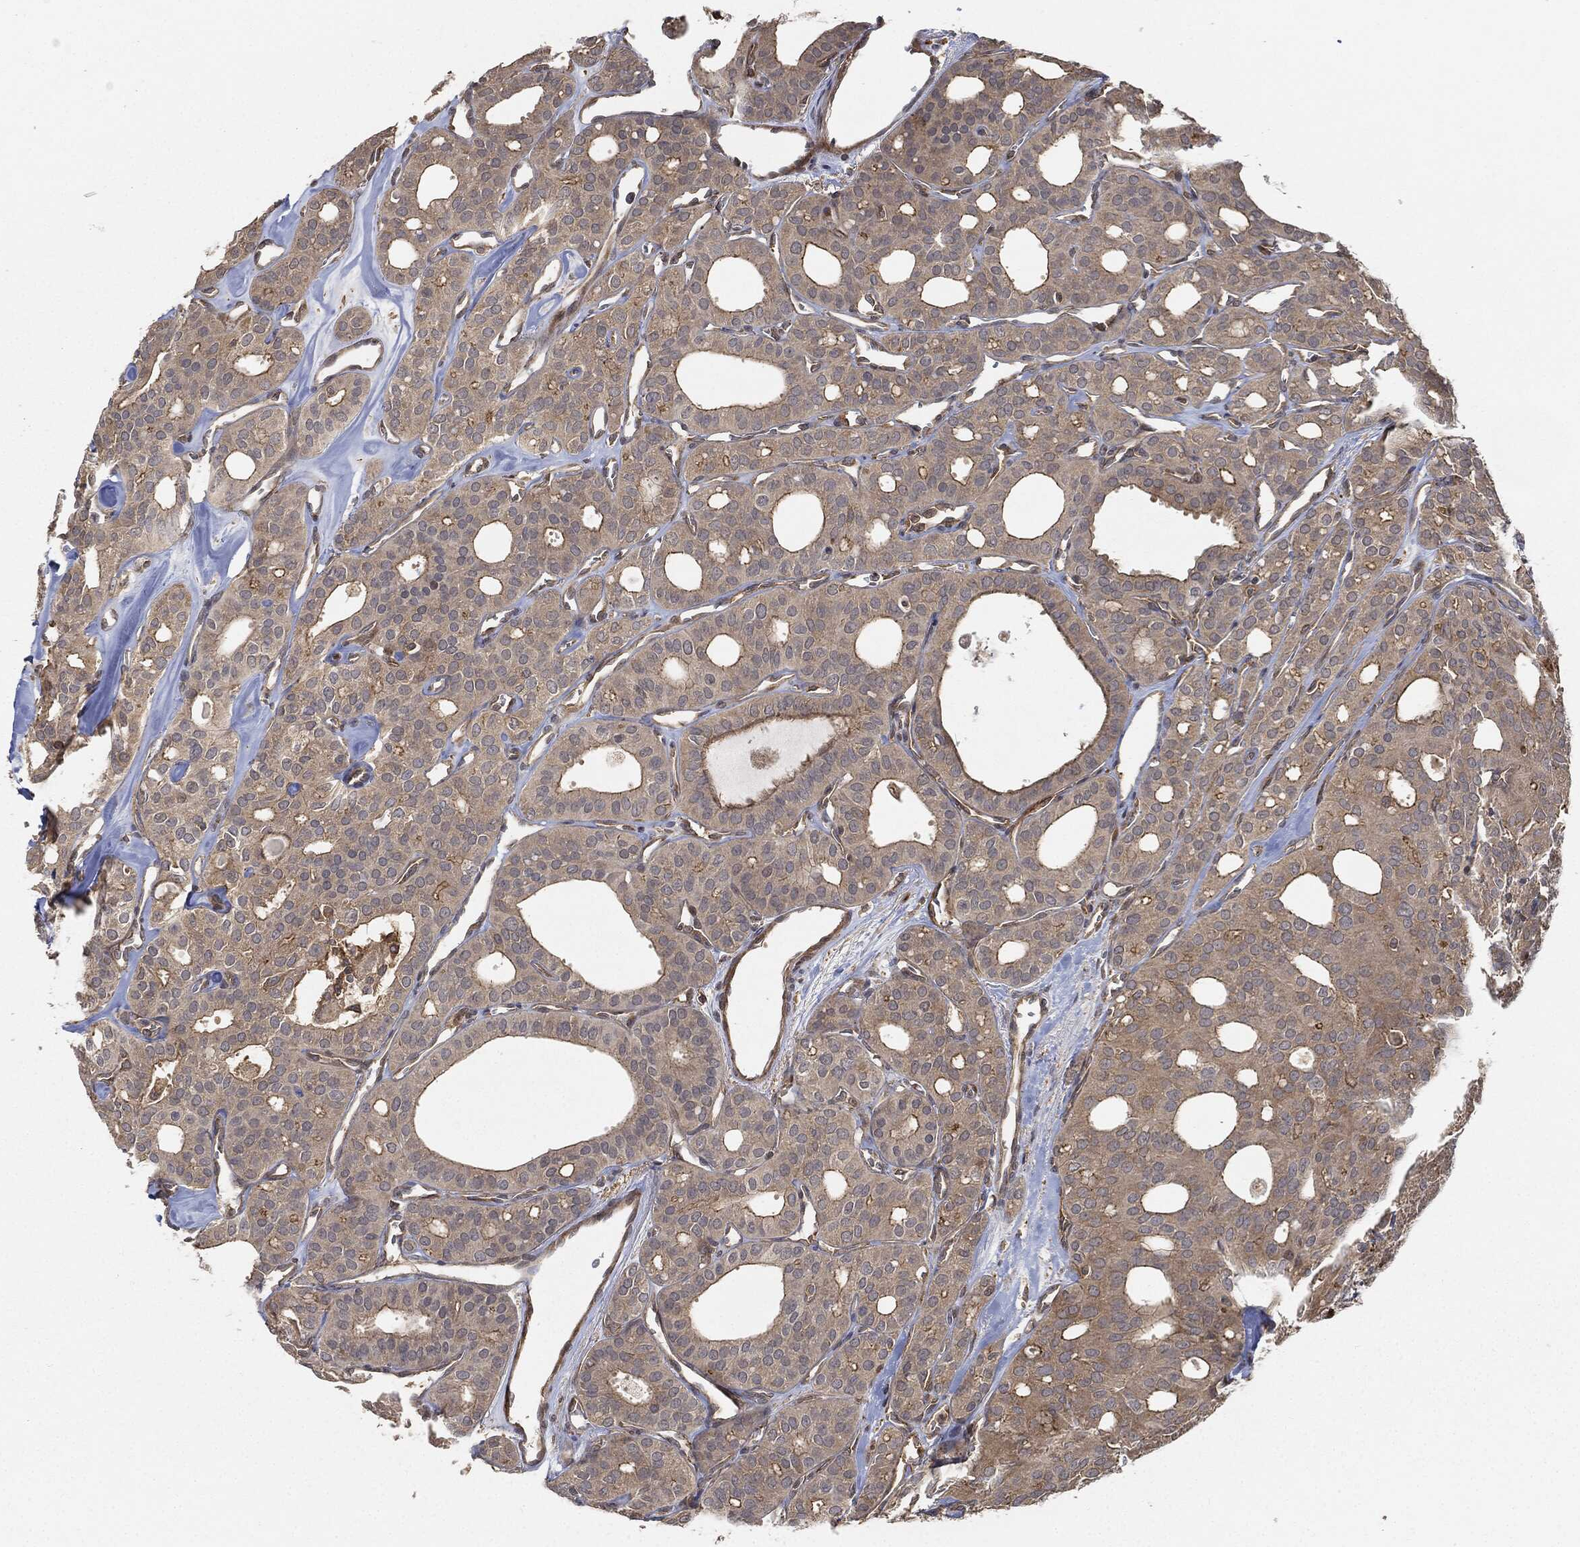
{"staining": {"intensity": "strong", "quantity": "<25%", "location": "cytoplasmic/membranous"}, "tissue": "thyroid cancer", "cell_type": "Tumor cells", "image_type": "cancer", "snomed": [{"axis": "morphology", "description": "Follicular adenoma carcinoma, NOS"}, {"axis": "topography", "description": "Thyroid gland"}], "caption": "The histopathology image demonstrates a brown stain indicating the presence of a protein in the cytoplasmic/membranous of tumor cells in thyroid cancer.", "gene": "TPT1", "patient": {"sex": "male", "age": 75}}